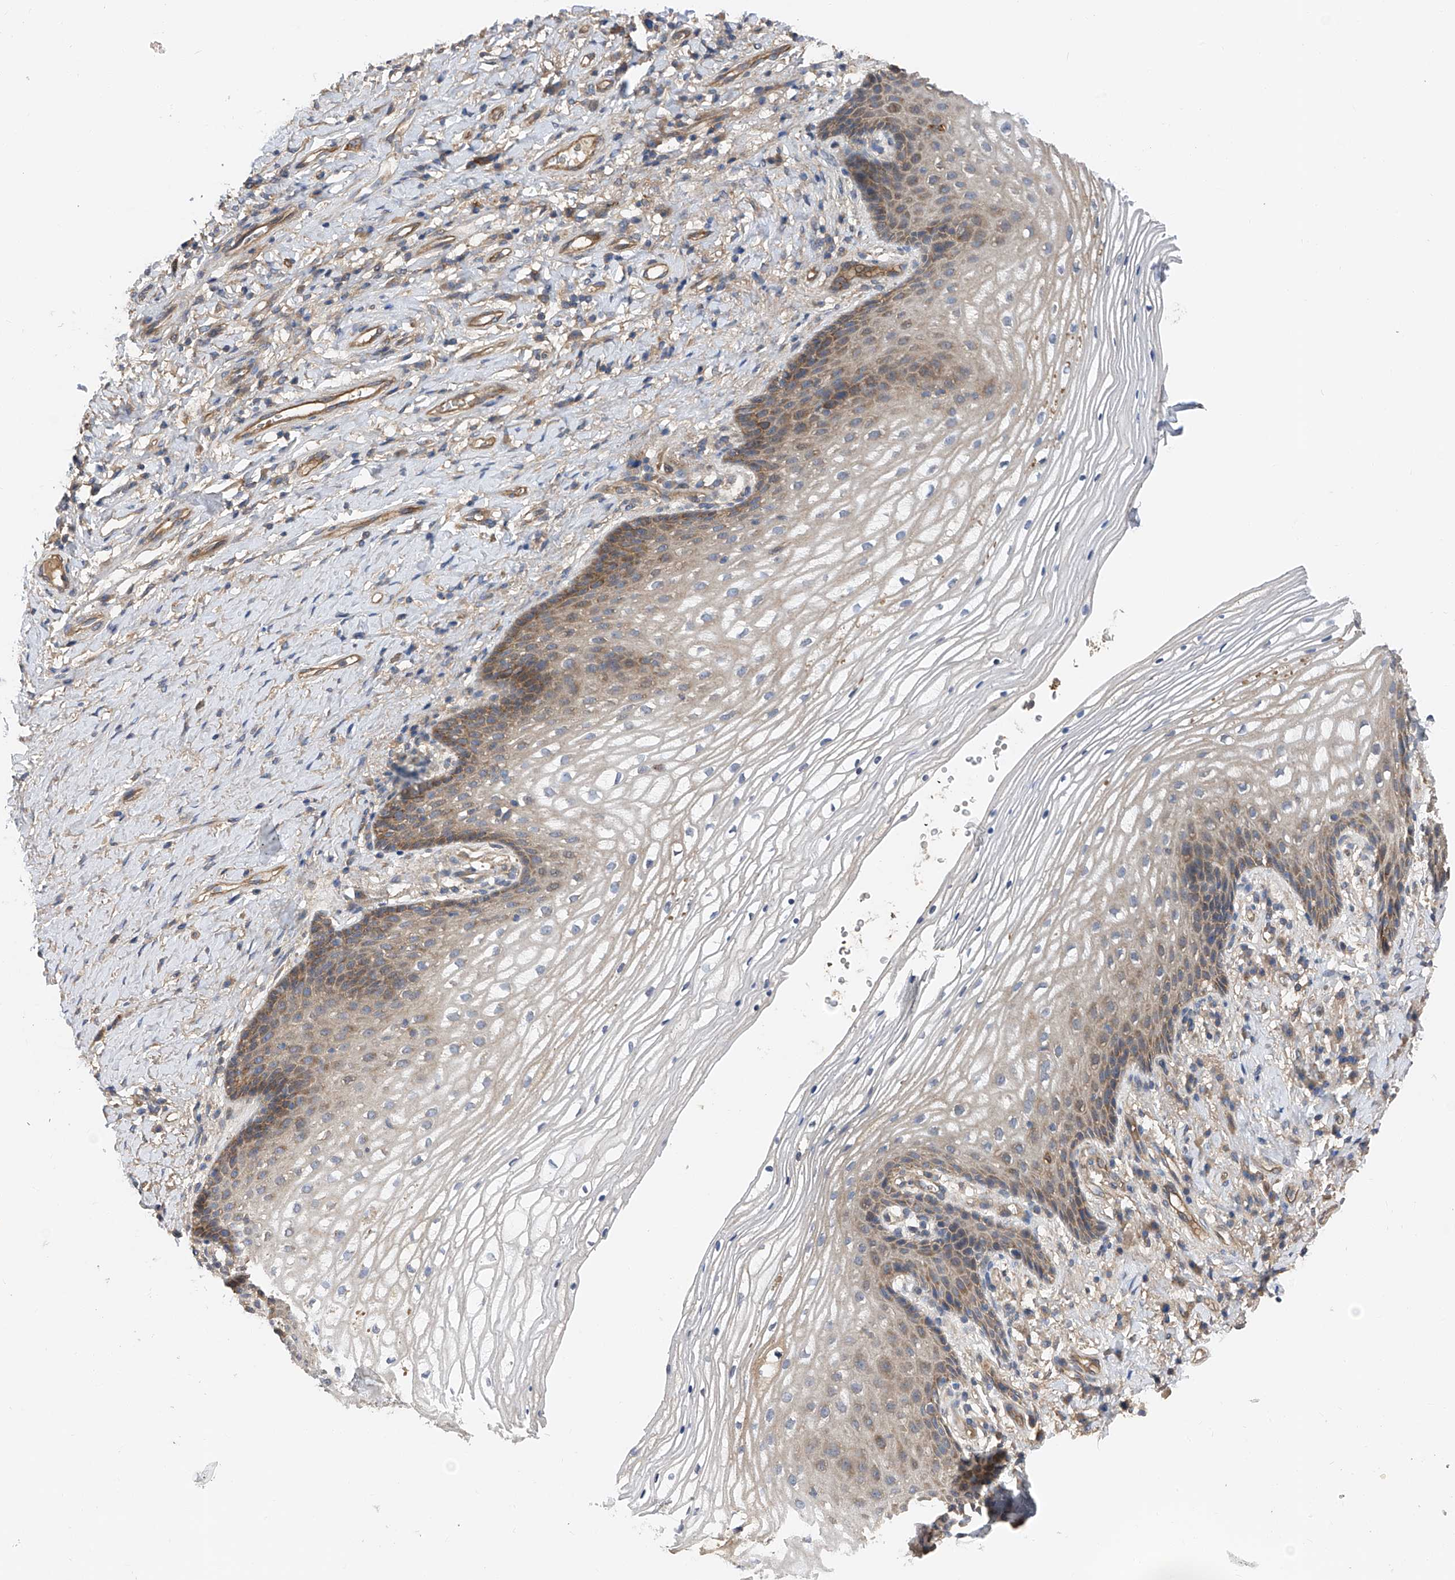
{"staining": {"intensity": "moderate", "quantity": "<25%", "location": "cytoplasmic/membranous"}, "tissue": "vagina", "cell_type": "Squamous epithelial cells", "image_type": "normal", "snomed": [{"axis": "morphology", "description": "Normal tissue, NOS"}, {"axis": "topography", "description": "Vagina"}], "caption": "DAB (3,3'-diaminobenzidine) immunohistochemical staining of unremarkable human vagina demonstrates moderate cytoplasmic/membranous protein positivity in approximately <25% of squamous epithelial cells.", "gene": "PTK2", "patient": {"sex": "female", "age": 60}}